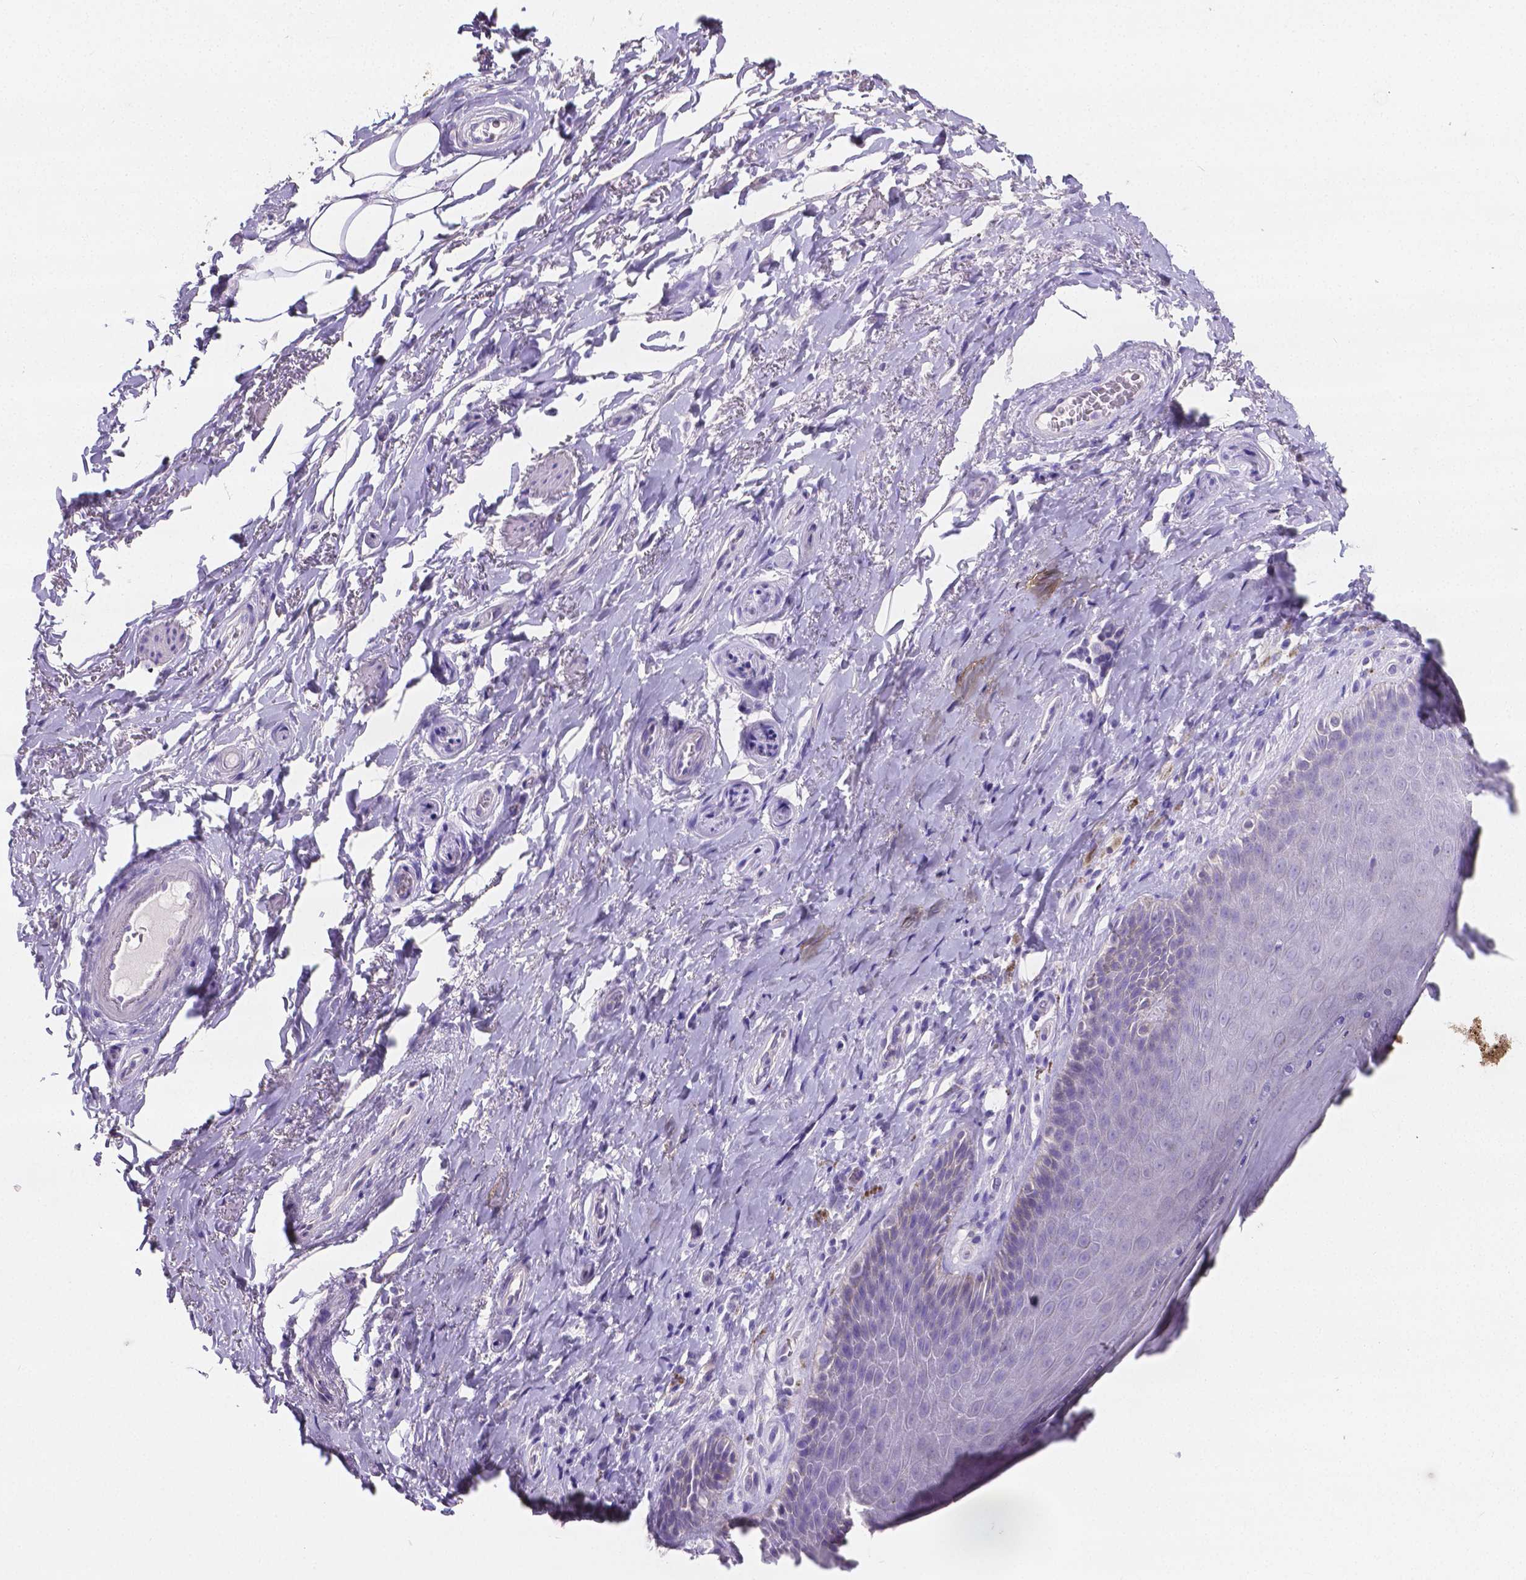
{"staining": {"intensity": "negative", "quantity": "none", "location": "none"}, "tissue": "adipose tissue", "cell_type": "Adipocytes", "image_type": "normal", "snomed": [{"axis": "morphology", "description": "Normal tissue, NOS"}, {"axis": "topography", "description": "Anal"}, {"axis": "topography", "description": "Peripheral nerve tissue"}], "caption": "Immunohistochemistry (IHC) micrograph of normal adipose tissue: adipose tissue stained with DAB shows no significant protein positivity in adipocytes. (IHC, brightfield microscopy, high magnification).", "gene": "SLC22A2", "patient": {"sex": "male", "age": 53}}